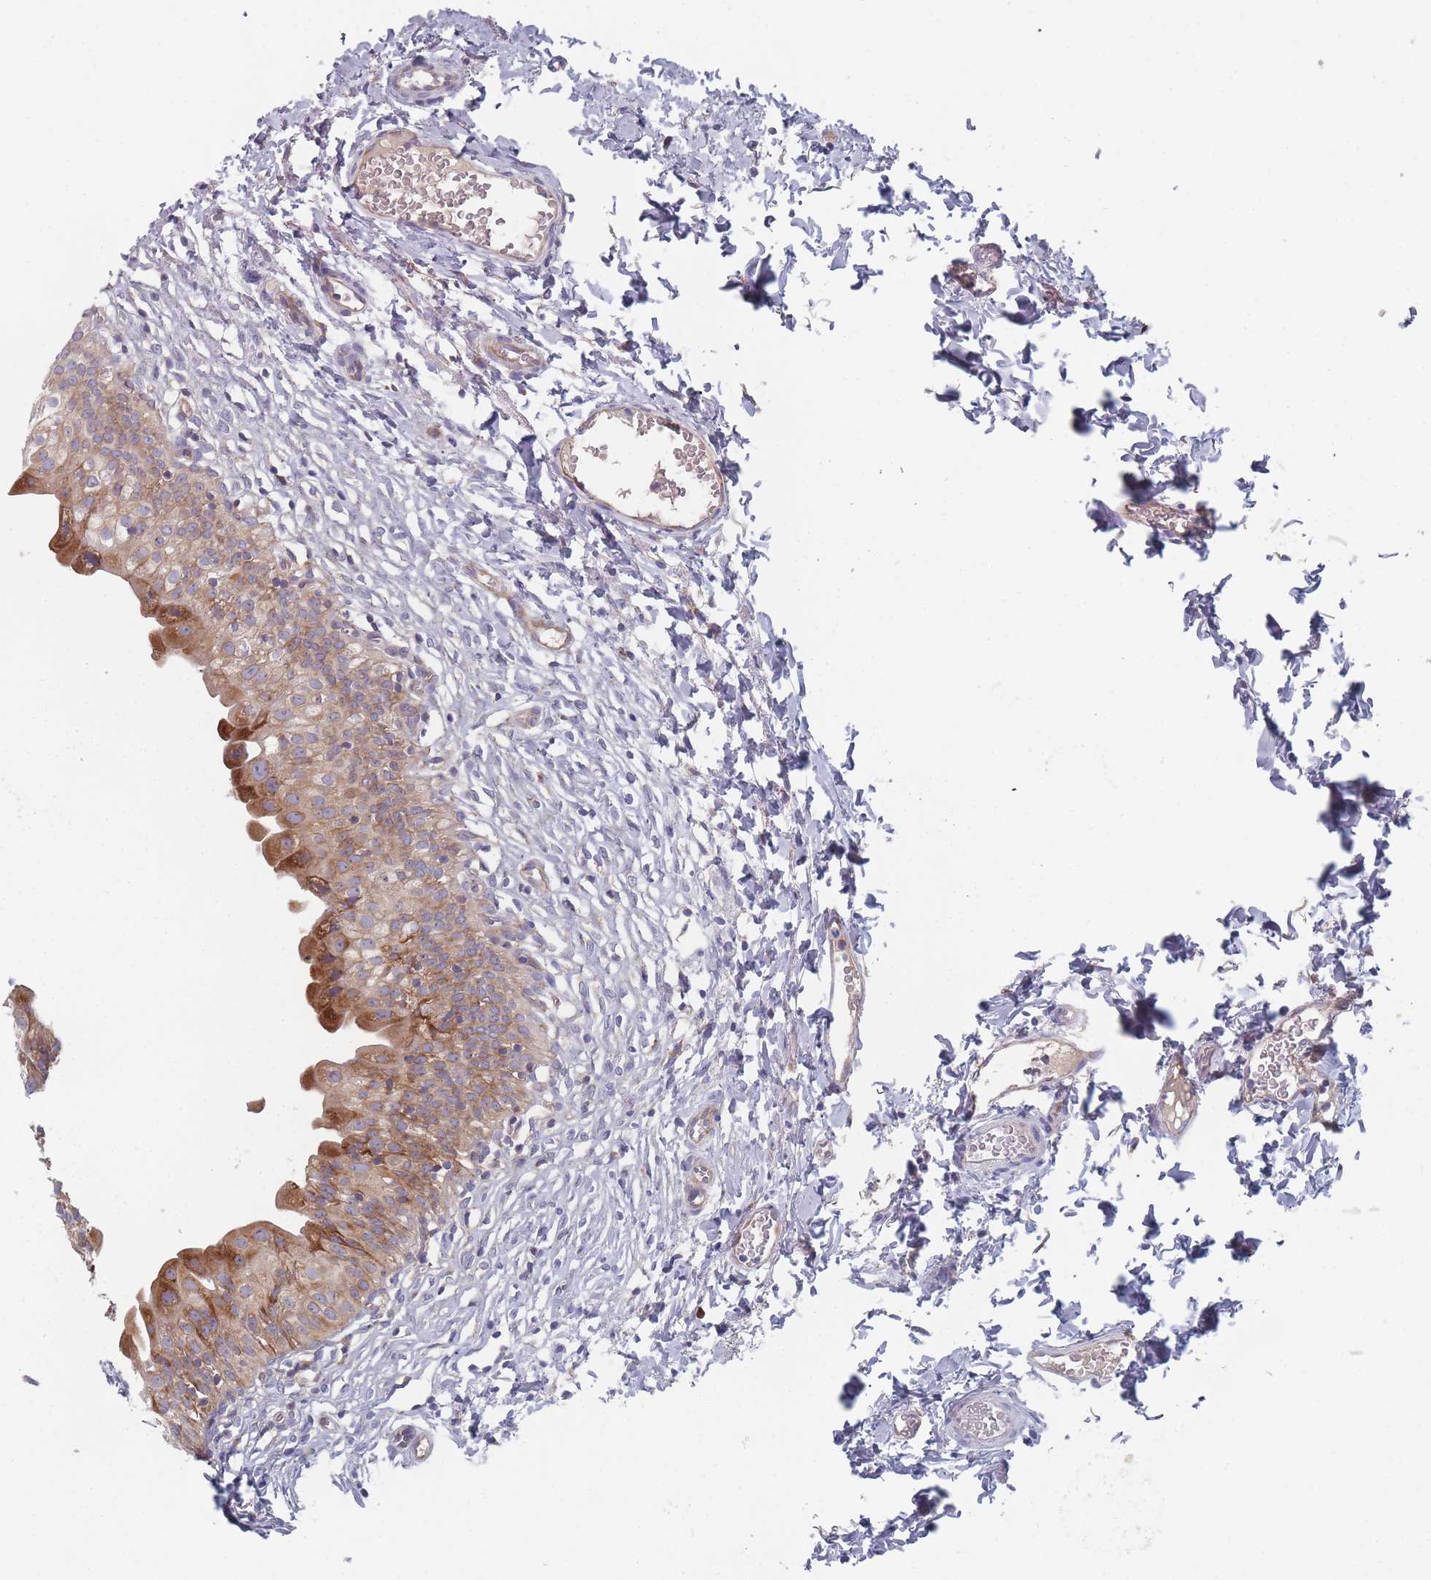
{"staining": {"intensity": "strong", "quantity": "25%-75%", "location": "cytoplasmic/membranous"}, "tissue": "urinary bladder", "cell_type": "Urothelial cells", "image_type": "normal", "snomed": [{"axis": "morphology", "description": "Normal tissue, NOS"}, {"axis": "topography", "description": "Urinary bladder"}], "caption": "This photomicrograph reveals unremarkable urinary bladder stained with immunohistochemistry to label a protein in brown. The cytoplasmic/membranous of urothelial cells show strong positivity for the protein. Nuclei are counter-stained blue.", "gene": "CACNG5", "patient": {"sex": "male", "age": 55}}